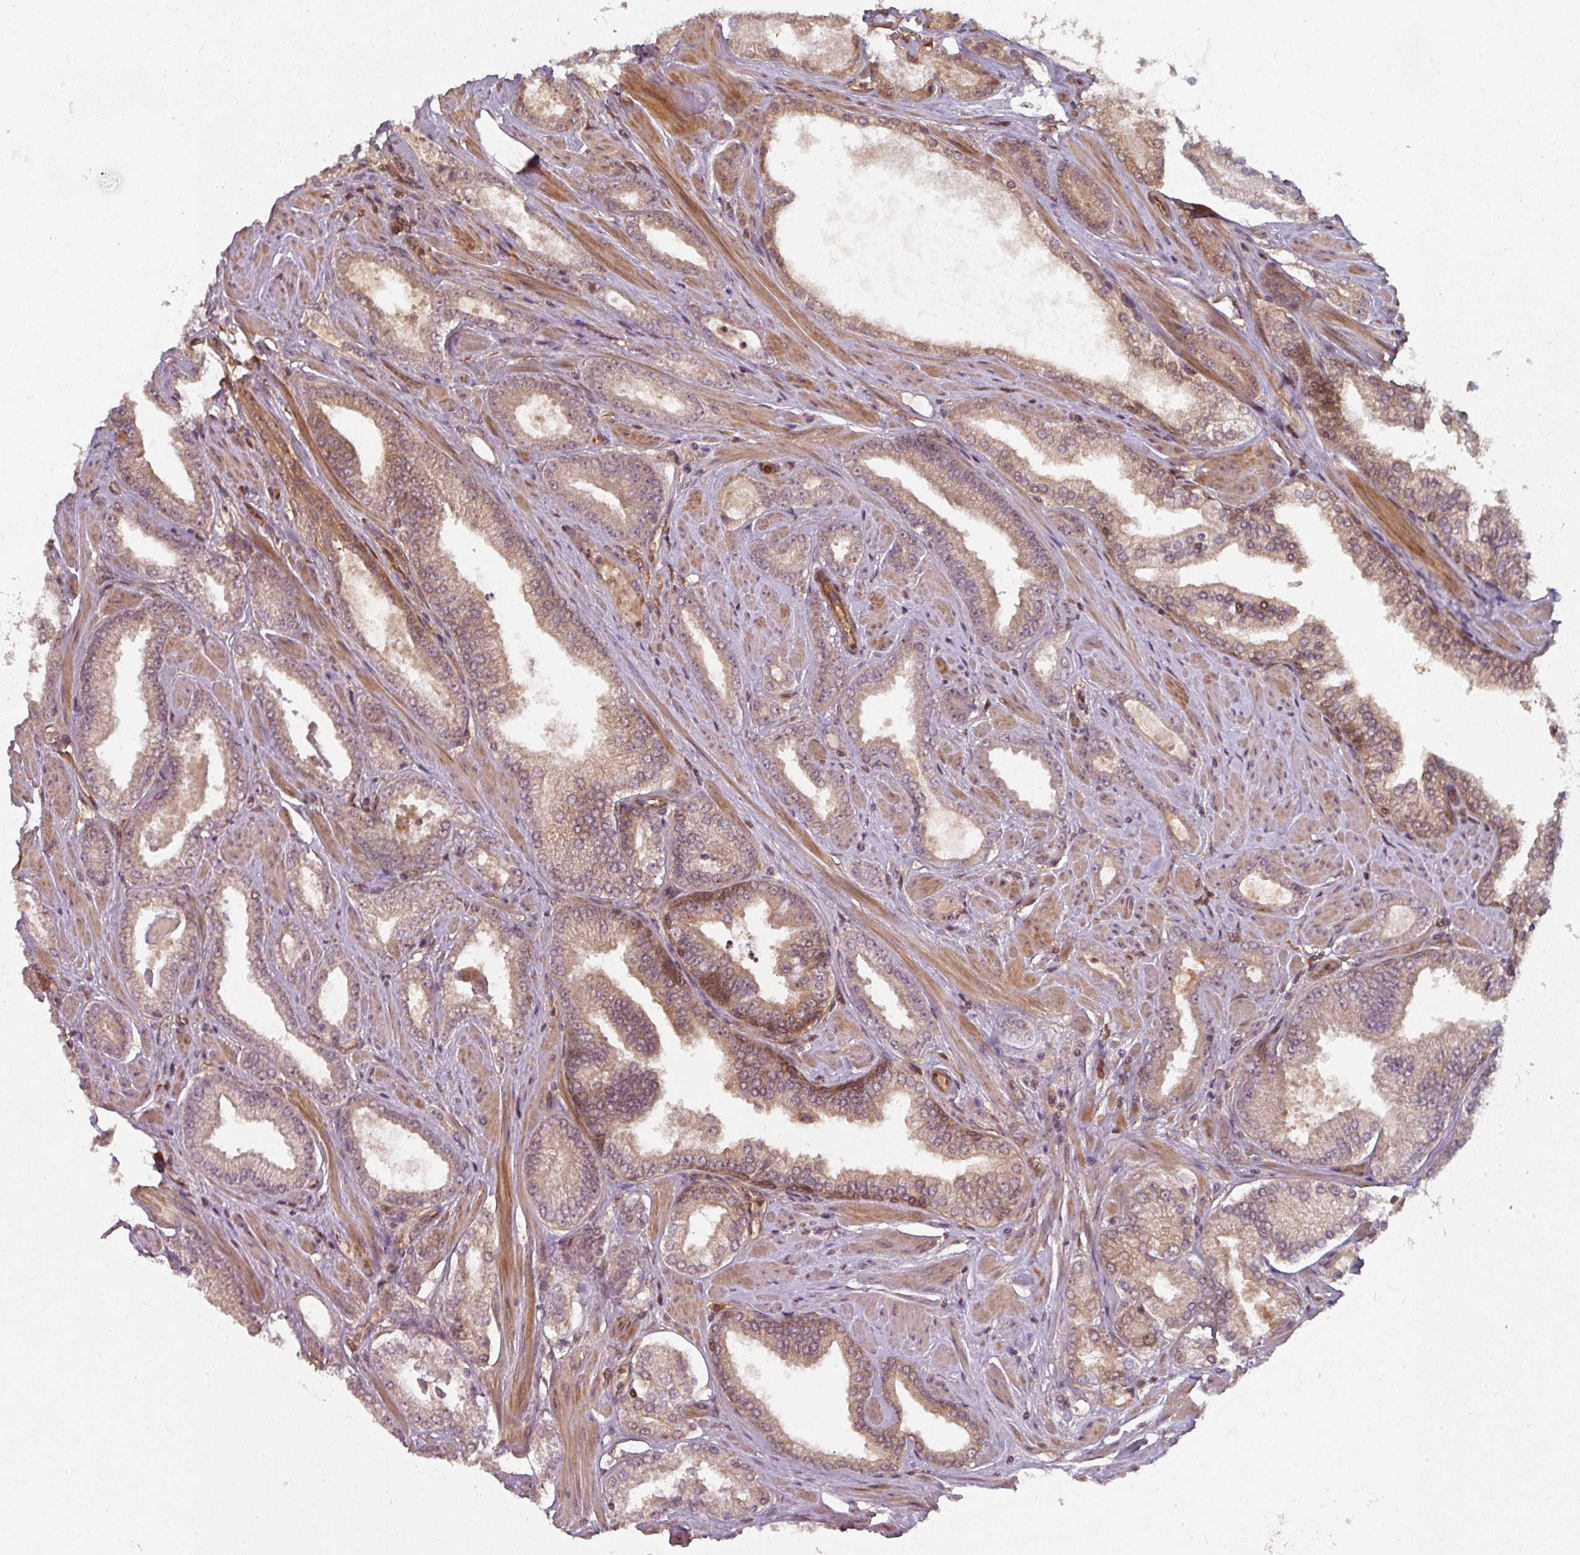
{"staining": {"intensity": "moderate", "quantity": ">75%", "location": "cytoplasmic/membranous"}, "tissue": "prostate cancer", "cell_type": "Tumor cells", "image_type": "cancer", "snomed": [{"axis": "morphology", "description": "Adenocarcinoma, Low grade"}, {"axis": "topography", "description": "Prostate"}], "caption": "Human prostate cancer stained with a brown dye demonstrates moderate cytoplasmic/membranous positive positivity in about >75% of tumor cells.", "gene": "EIF4EBP2", "patient": {"sex": "male", "age": 42}}